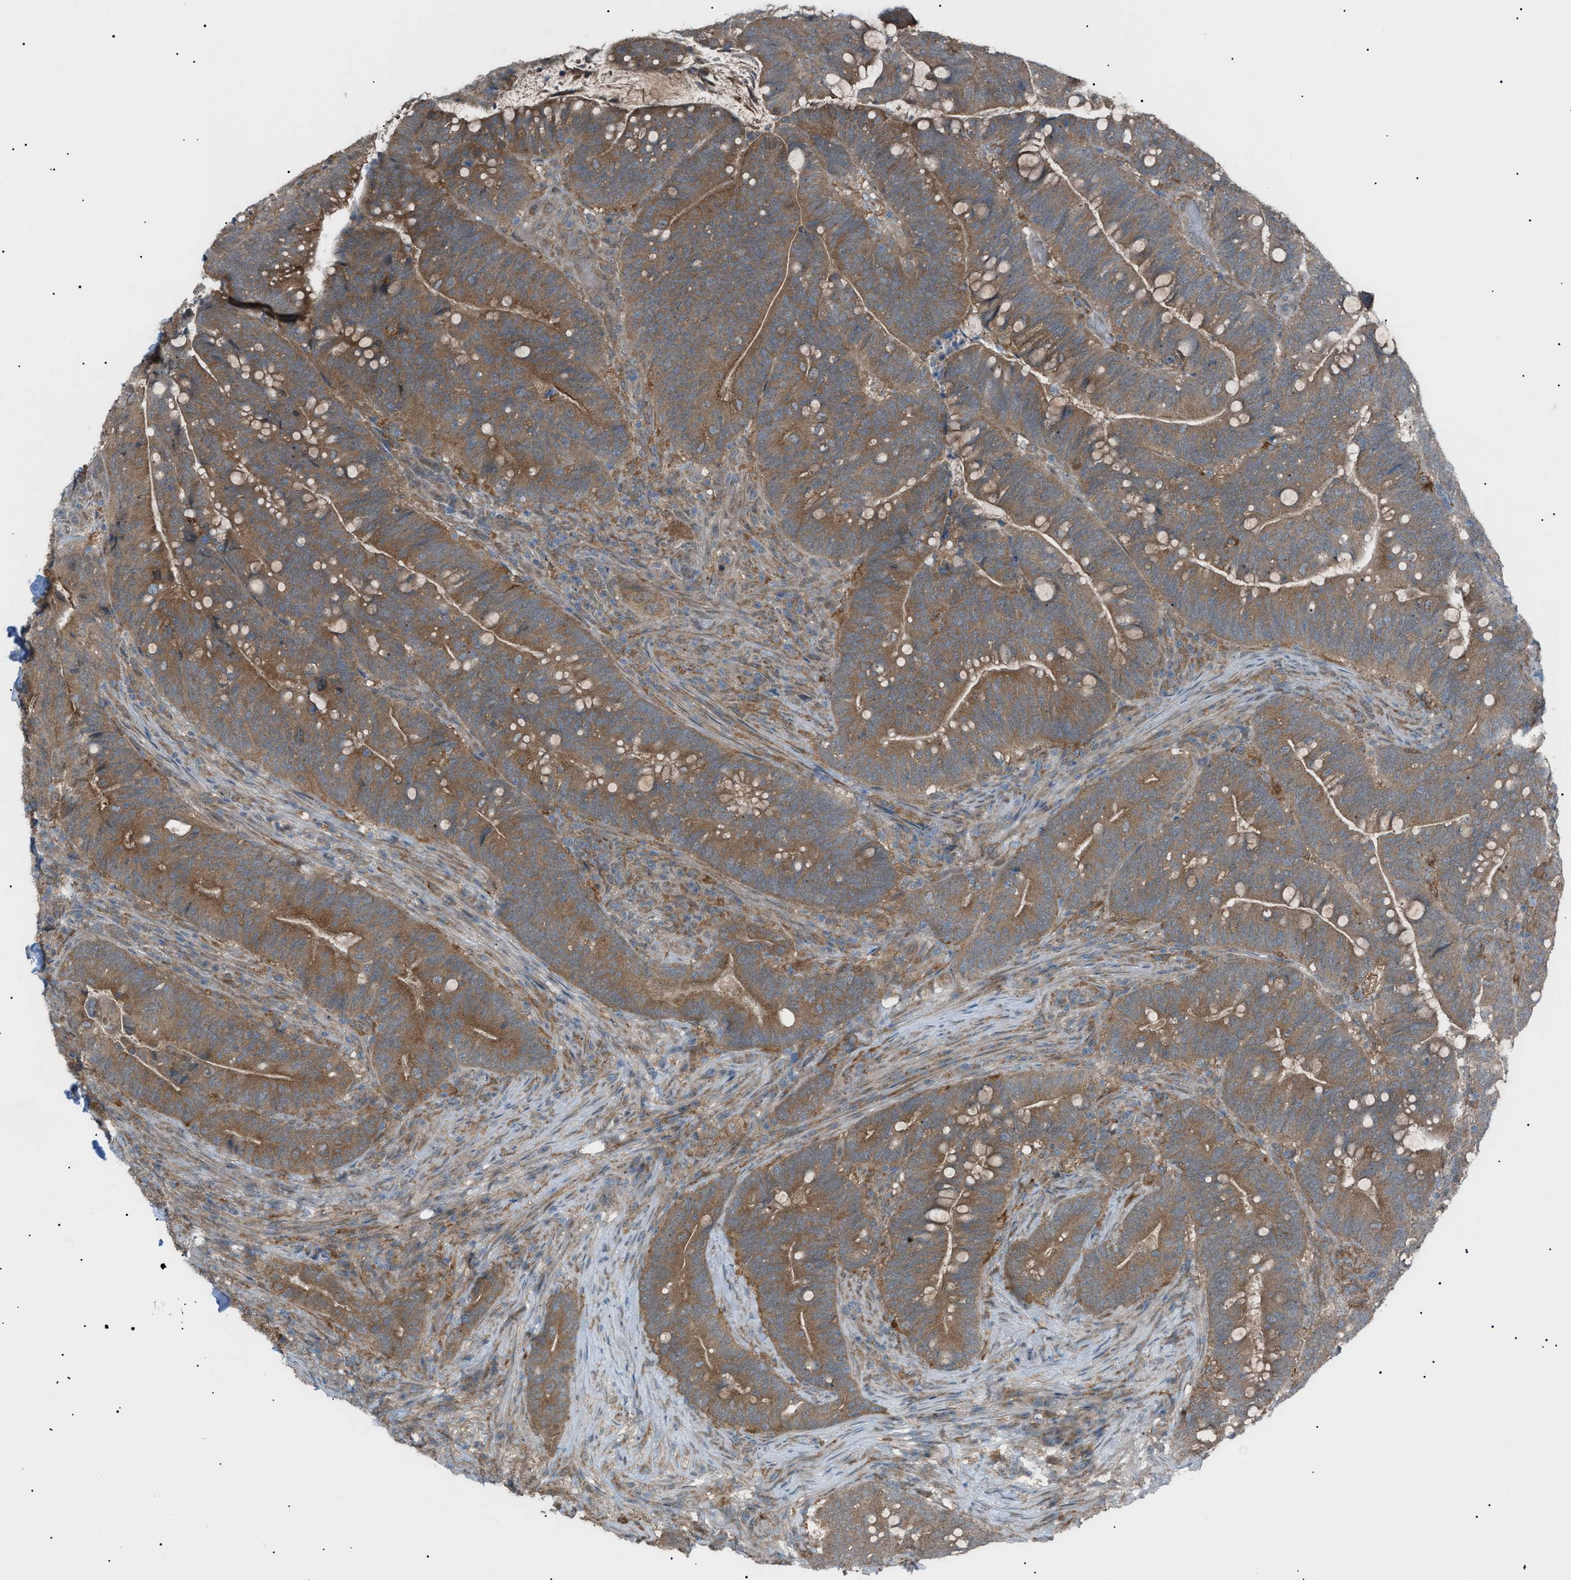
{"staining": {"intensity": "moderate", "quantity": ">75%", "location": "cytoplasmic/membranous"}, "tissue": "colorectal cancer", "cell_type": "Tumor cells", "image_type": "cancer", "snomed": [{"axis": "morphology", "description": "Normal tissue, NOS"}, {"axis": "morphology", "description": "Adenocarcinoma, NOS"}, {"axis": "topography", "description": "Colon"}], "caption": "DAB (3,3'-diaminobenzidine) immunohistochemical staining of human colorectal cancer displays moderate cytoplasmic/membranous protein expression in about >75% of tumor cells.", "gene": "LPIN2", "patient": {"sex": "female", "age": 66}}